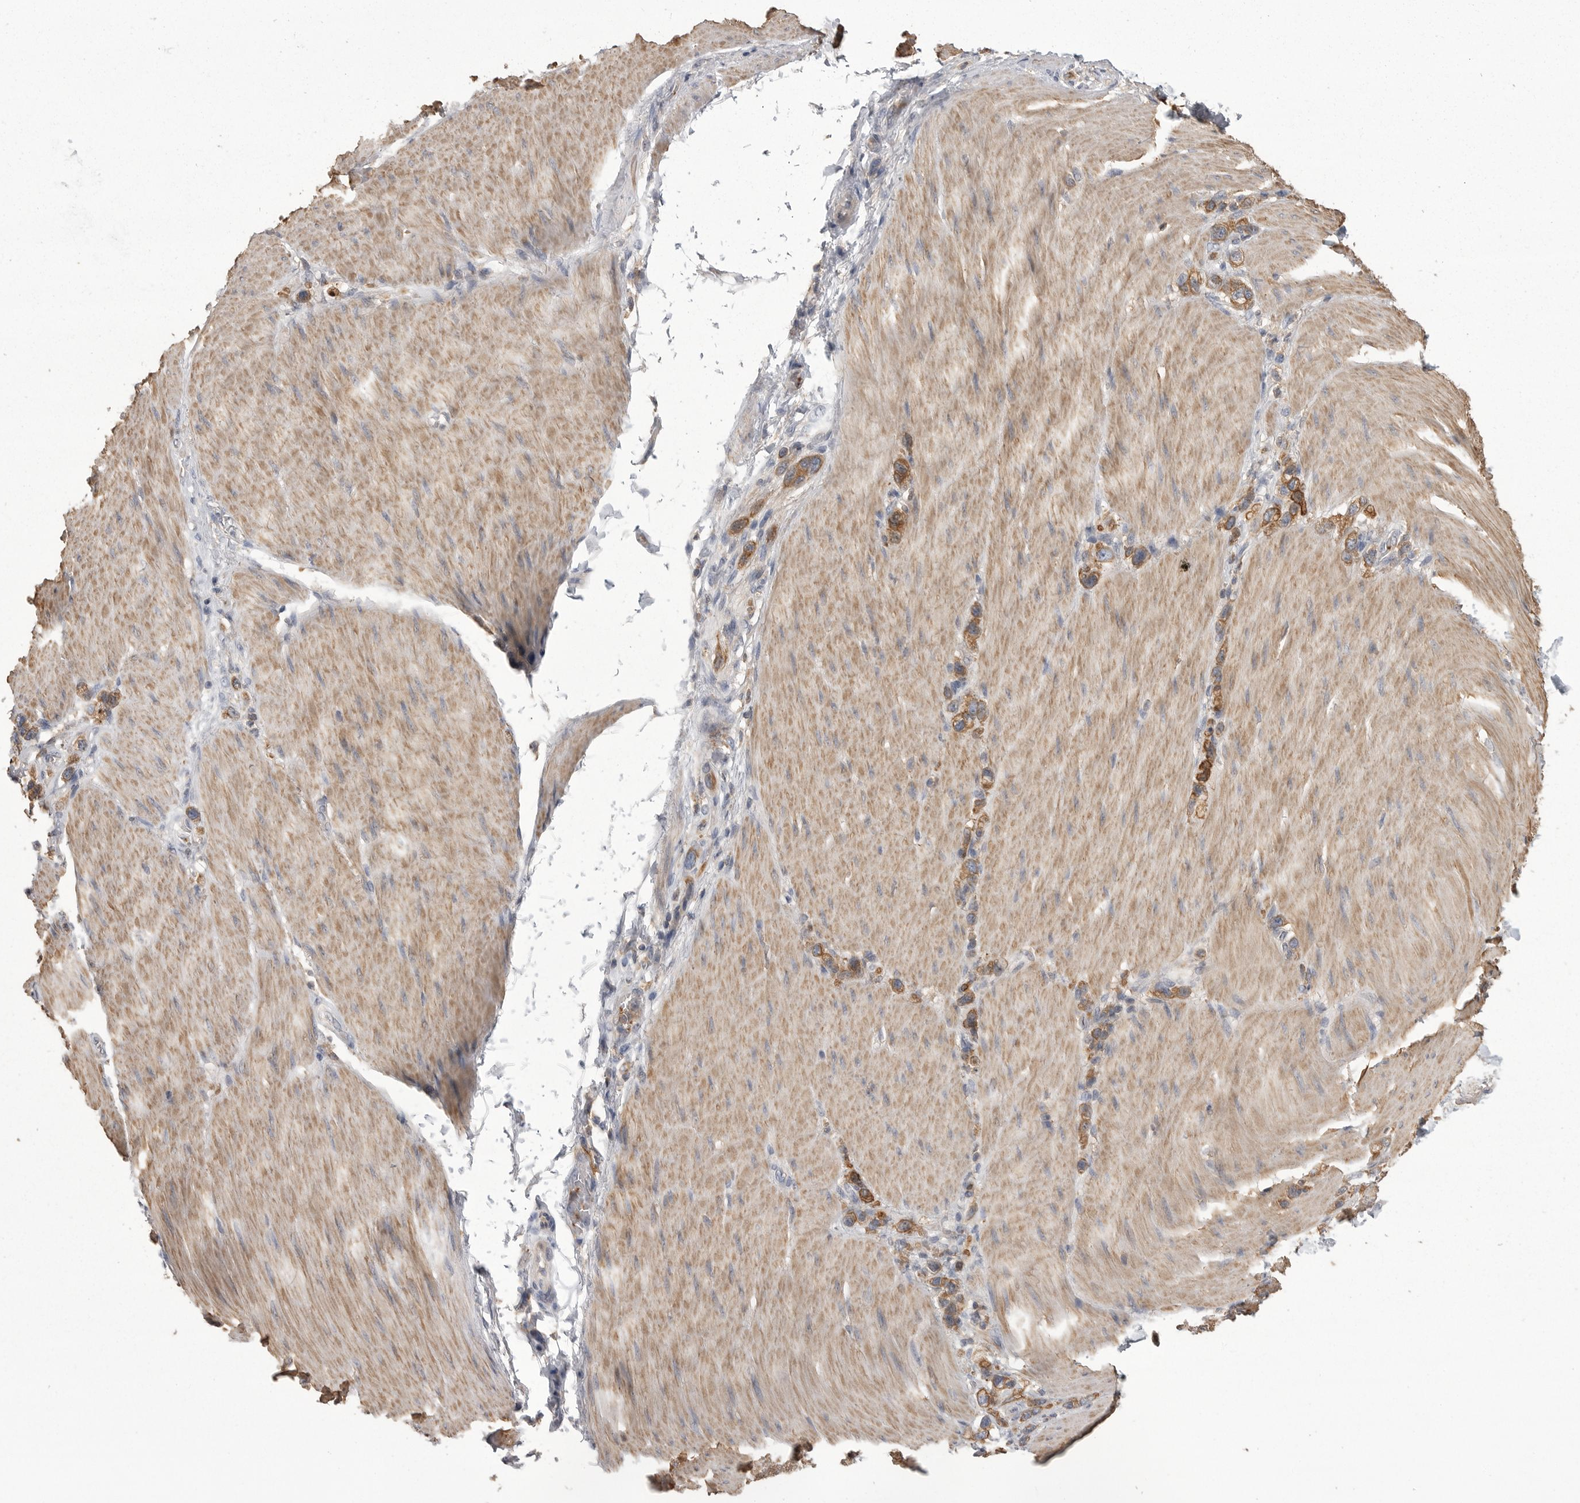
{"staining": {"intensity": "moderate", "quantity": ">75%", "location": "cytoplasmic/membranous"}, "tissue": "stomach cancer", "cell_type": "Tumor cells", "image_type": "cancer", "snomed": [{"axis": "morphology", "description": "Adenocarcinoma, NOS"}, {"axis": "topography", "description": "Stomach"}], "caption": "IHC histopathology image of neoplastic tissue: stomach cancer (adenocarcinoma) stained using immunohistochemistry displays medium levels of moderate protein expression localized specifically in the cytoplasmic/membranous of tumor cells, appearing as a cytoplasmic/membranous brown color.", "gene": "CMTM6", "patient": {"sex": "female", "age": 65}}